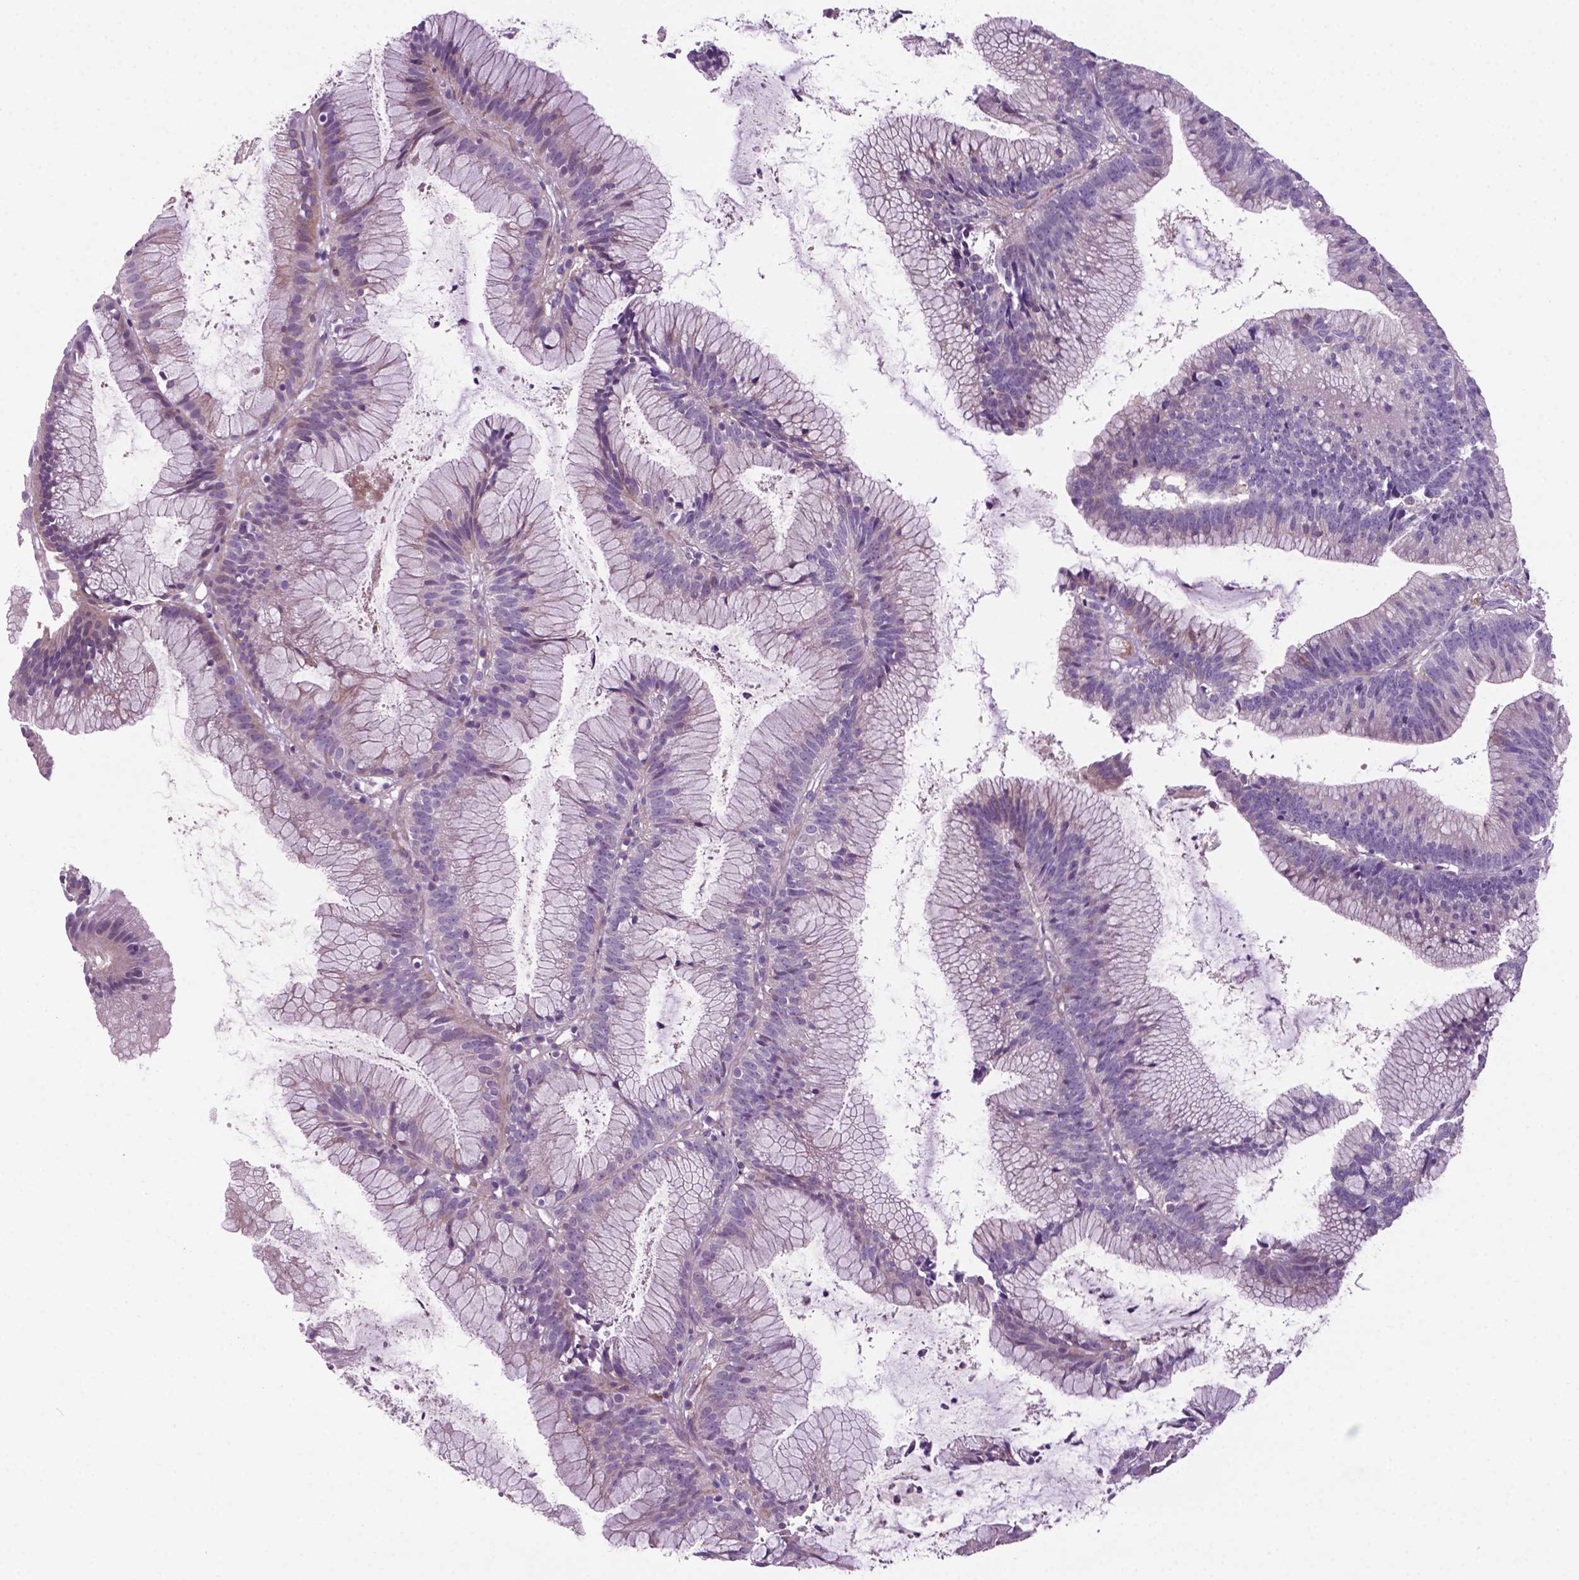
{"staining": {"intensity": "negative", "quantity": "none", "location": "none"}, "tissue": "colorectal cancer", "cell_type": "Tumor cells", "image_type": "cancer", "snomed": [{"axis": "morphology", "description": "Adenocarcinoma, NOS"}, {"axis": "topography", "description": "Colon"}], "caption": "Tumor cells are negative for protein expression in human colorectal cancer (adenocarcinoma).", "gene": "BMP4", "patient": {"sex": "female", "age": 78}}